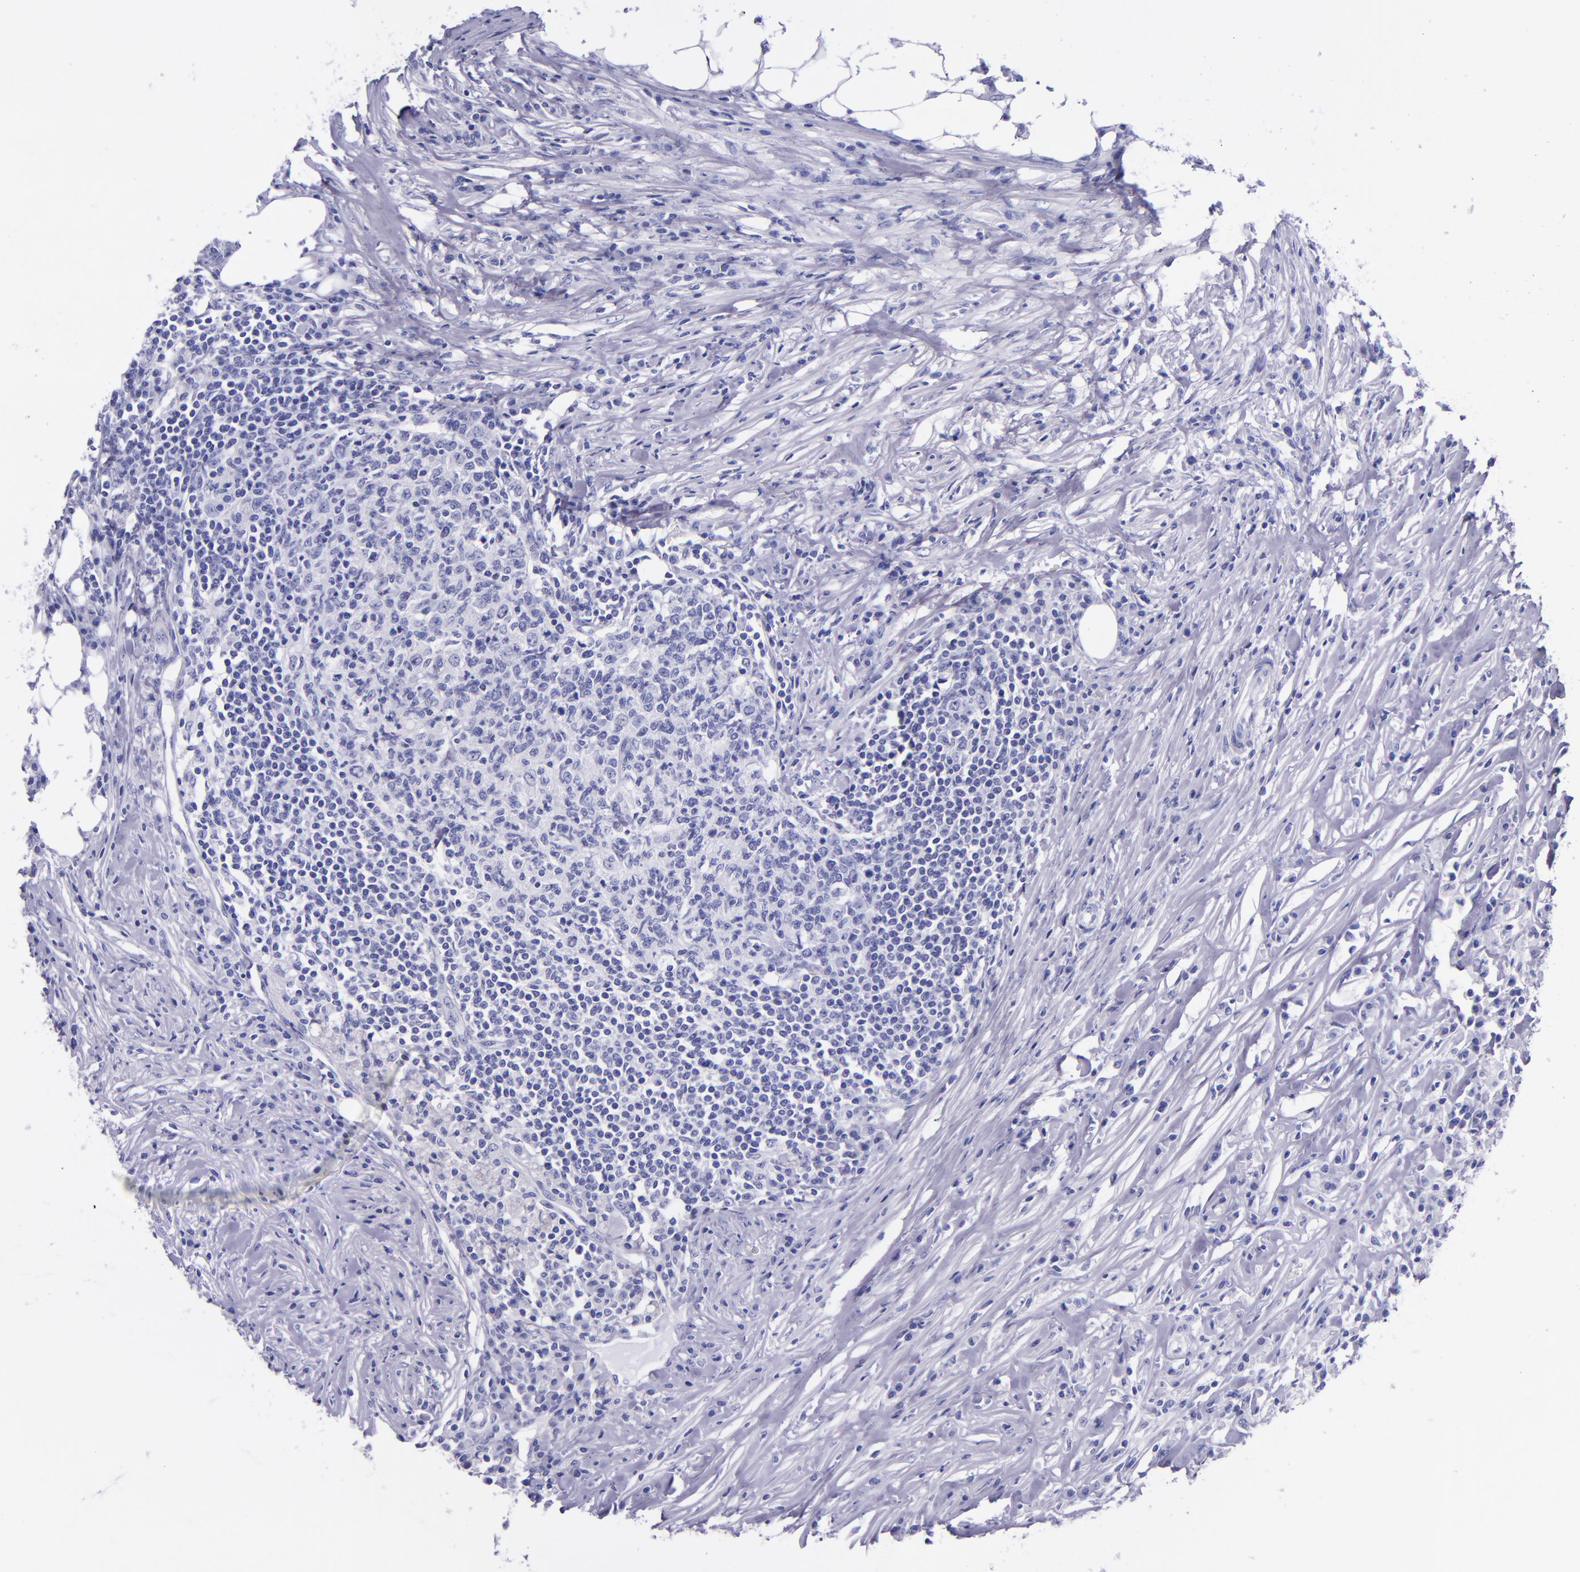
{"staining": {"intensity": "negative", "quantity": "none", "location": "none"}, "tissue": "colorectal cancer", "cell_type": "Tumor cells", "image_type": "cancer", "snomed": [{"axis": "morphology", "description": "Adenocarcinoma, NOS"}, {"axis": "topography", "description": "Colon"}], "caption": "Protein analysis of colorectal cancer demonstrates no significant positivity in tumor cells. (DAB (3,3'-diaminobenzidine) immunohistochemistry with hematoxylin counter stain).", "gene": "MBP", "patient": {"sex": "male", "age": 71}}